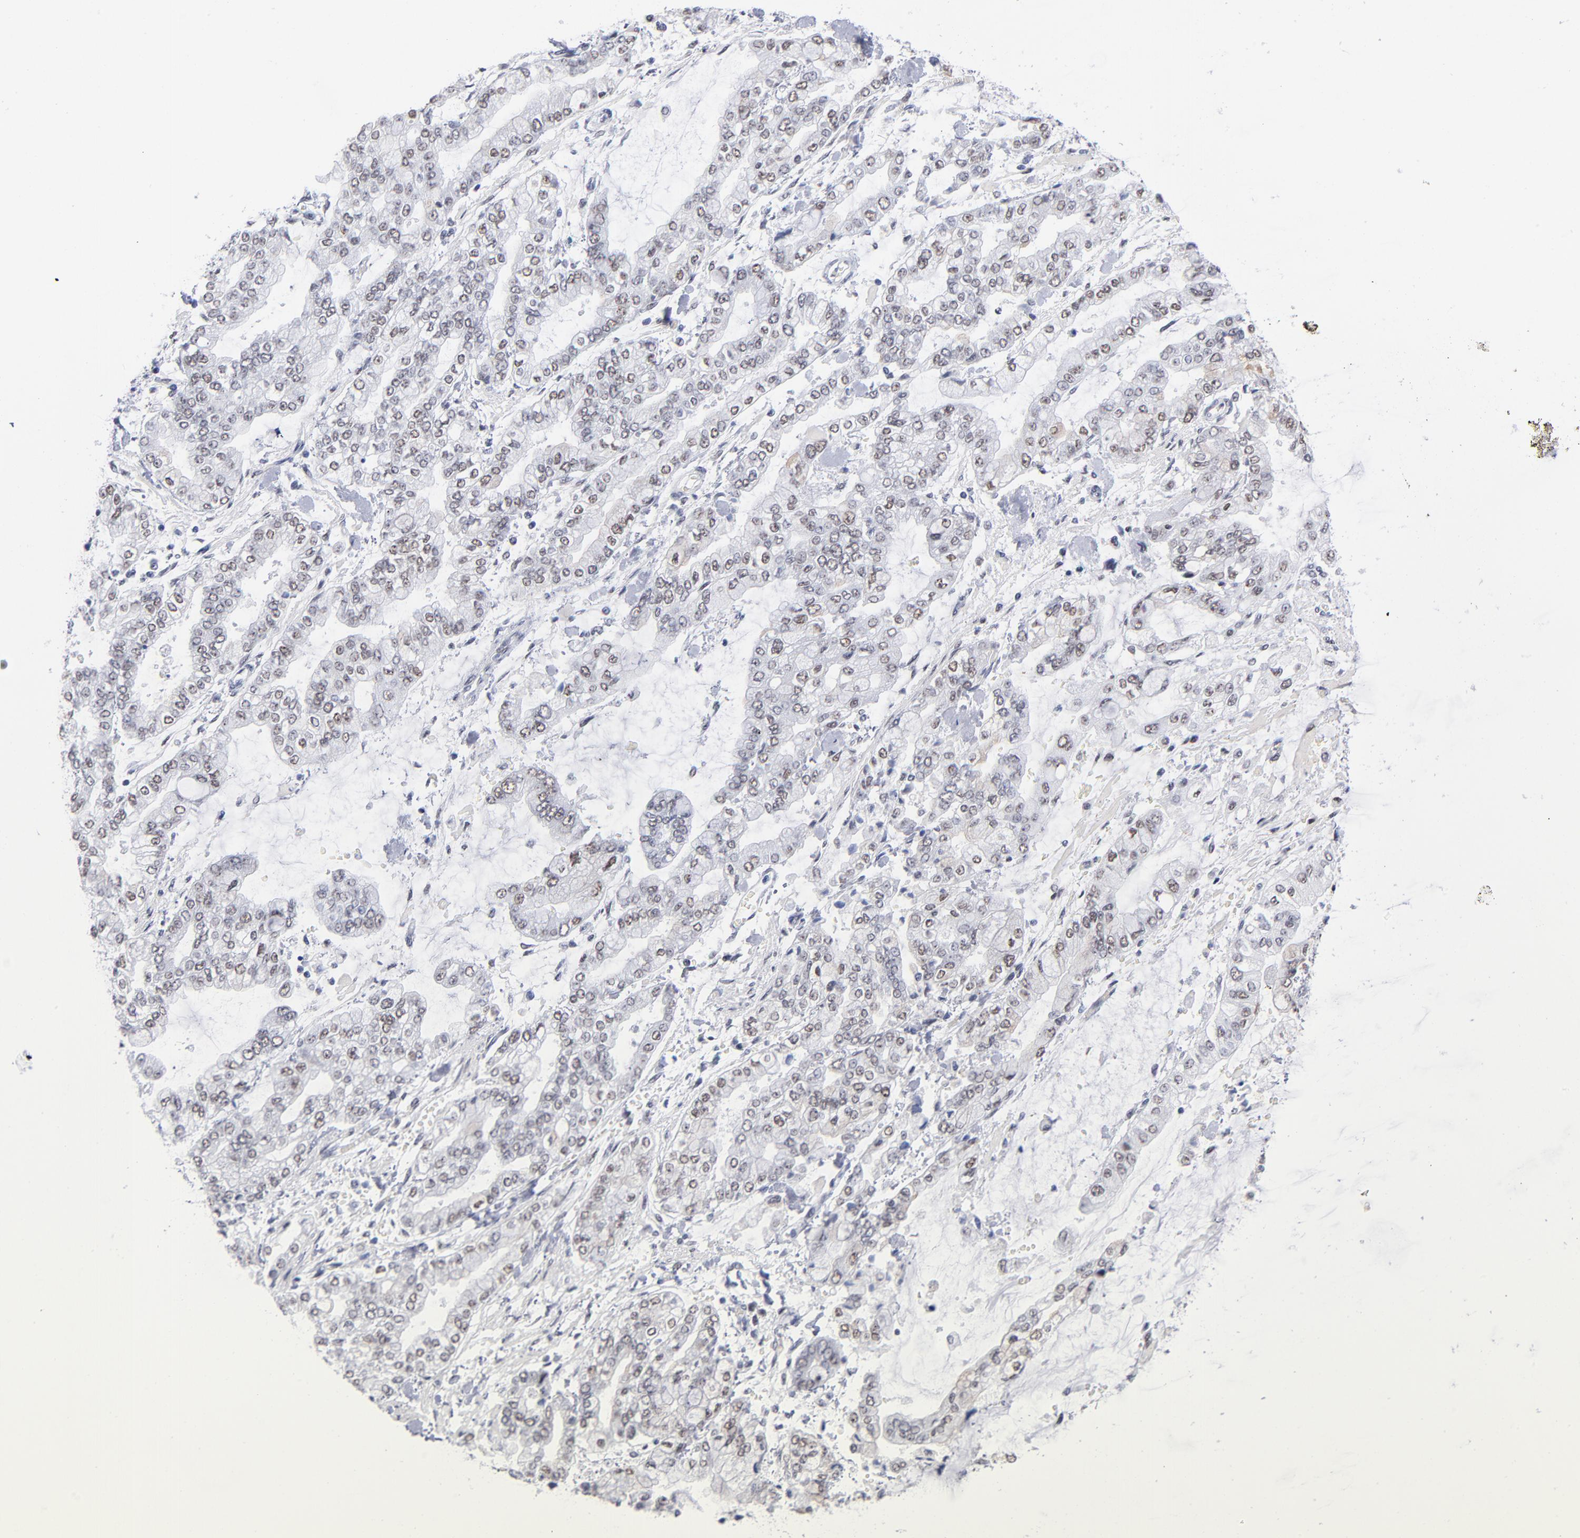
{"staining": {"intensity": "weak", "quantity": ">75%", "location": "nuclear"}, "tissue": "stomach cancer", "cell_type": "Tumor cells", "image_type": "cancer", "snomed": [{"axis": "morphology", "description": "Normal tissue, NOS"}, {"axis": "morphology", "description": "Adenocarcinoma, NOS"}, {"axis": "topography", "description": "Stomach, upper"}, {"axis": "topography", "description": "Stomach"}], "caption": "A brown stain shows weak nuclear staining of a protein in stomach cancer (adenocarcinoma) tumor cells.", "gene": "SNRPB", "patient": {"sex": "male", "age": 76}}